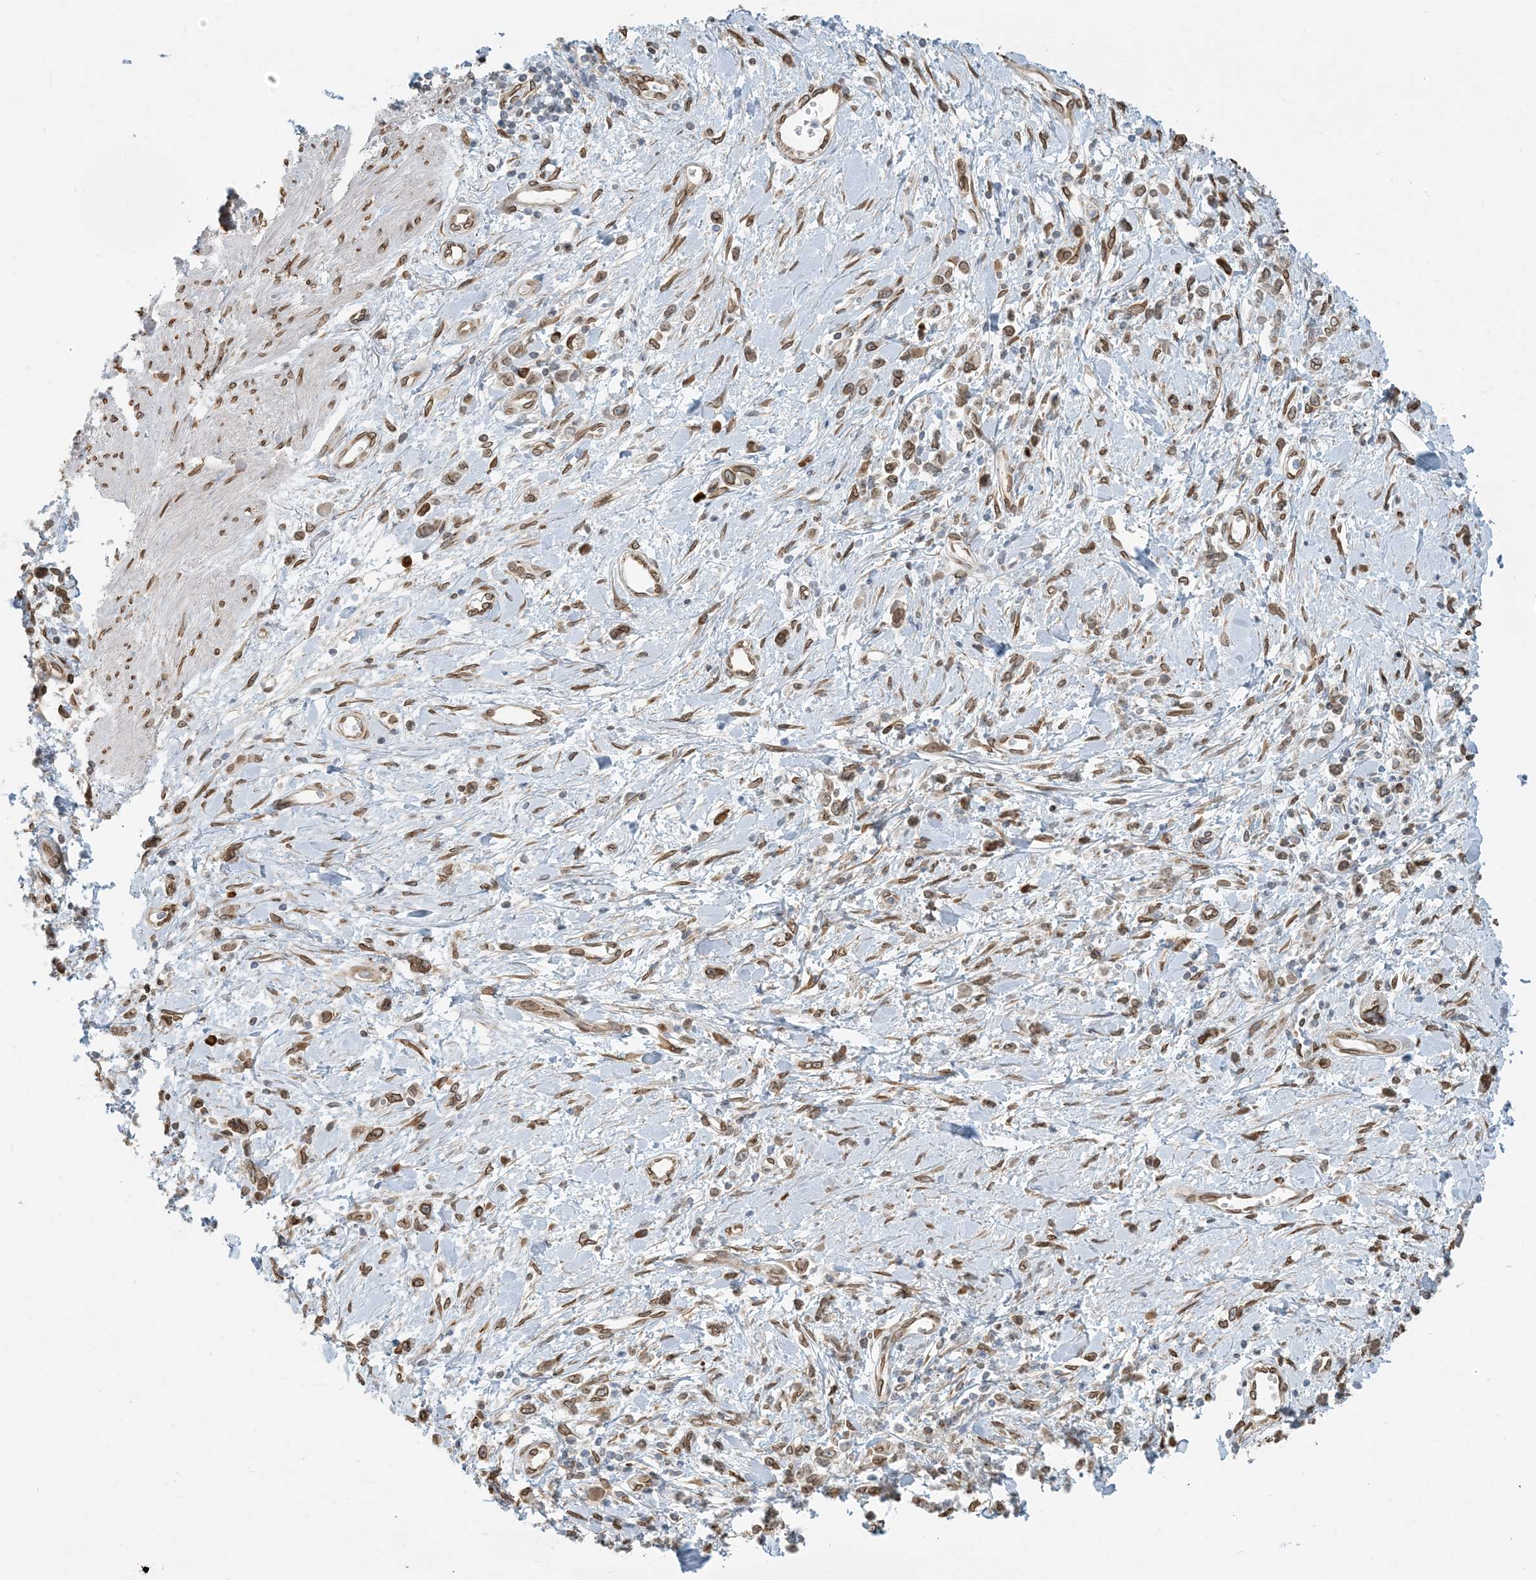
{"staining": {"intensity": "moderate", "quantity": ">75%", "location": "cytoplasmic/membranous,nuclear"}, "tissue": "stomach cancer", "cell_type": "Tumor cells", "image_type": "cancer", "snomed": [{"axis": "morphology", "description": "Adenocarcinoma, NOS"}, {"axis": "topography", "description": "Stomach"}], "caption": "This micrograph shows stomach cancer stained with IHC to label a protein in brown. The cytoplasmic/membranous and nuclear of tumor cells show moderate positivity for the protein. Nuclei are counter-stained blue.", "gene": "WWP1", "patient": {"sex": "female", "age": 76}}